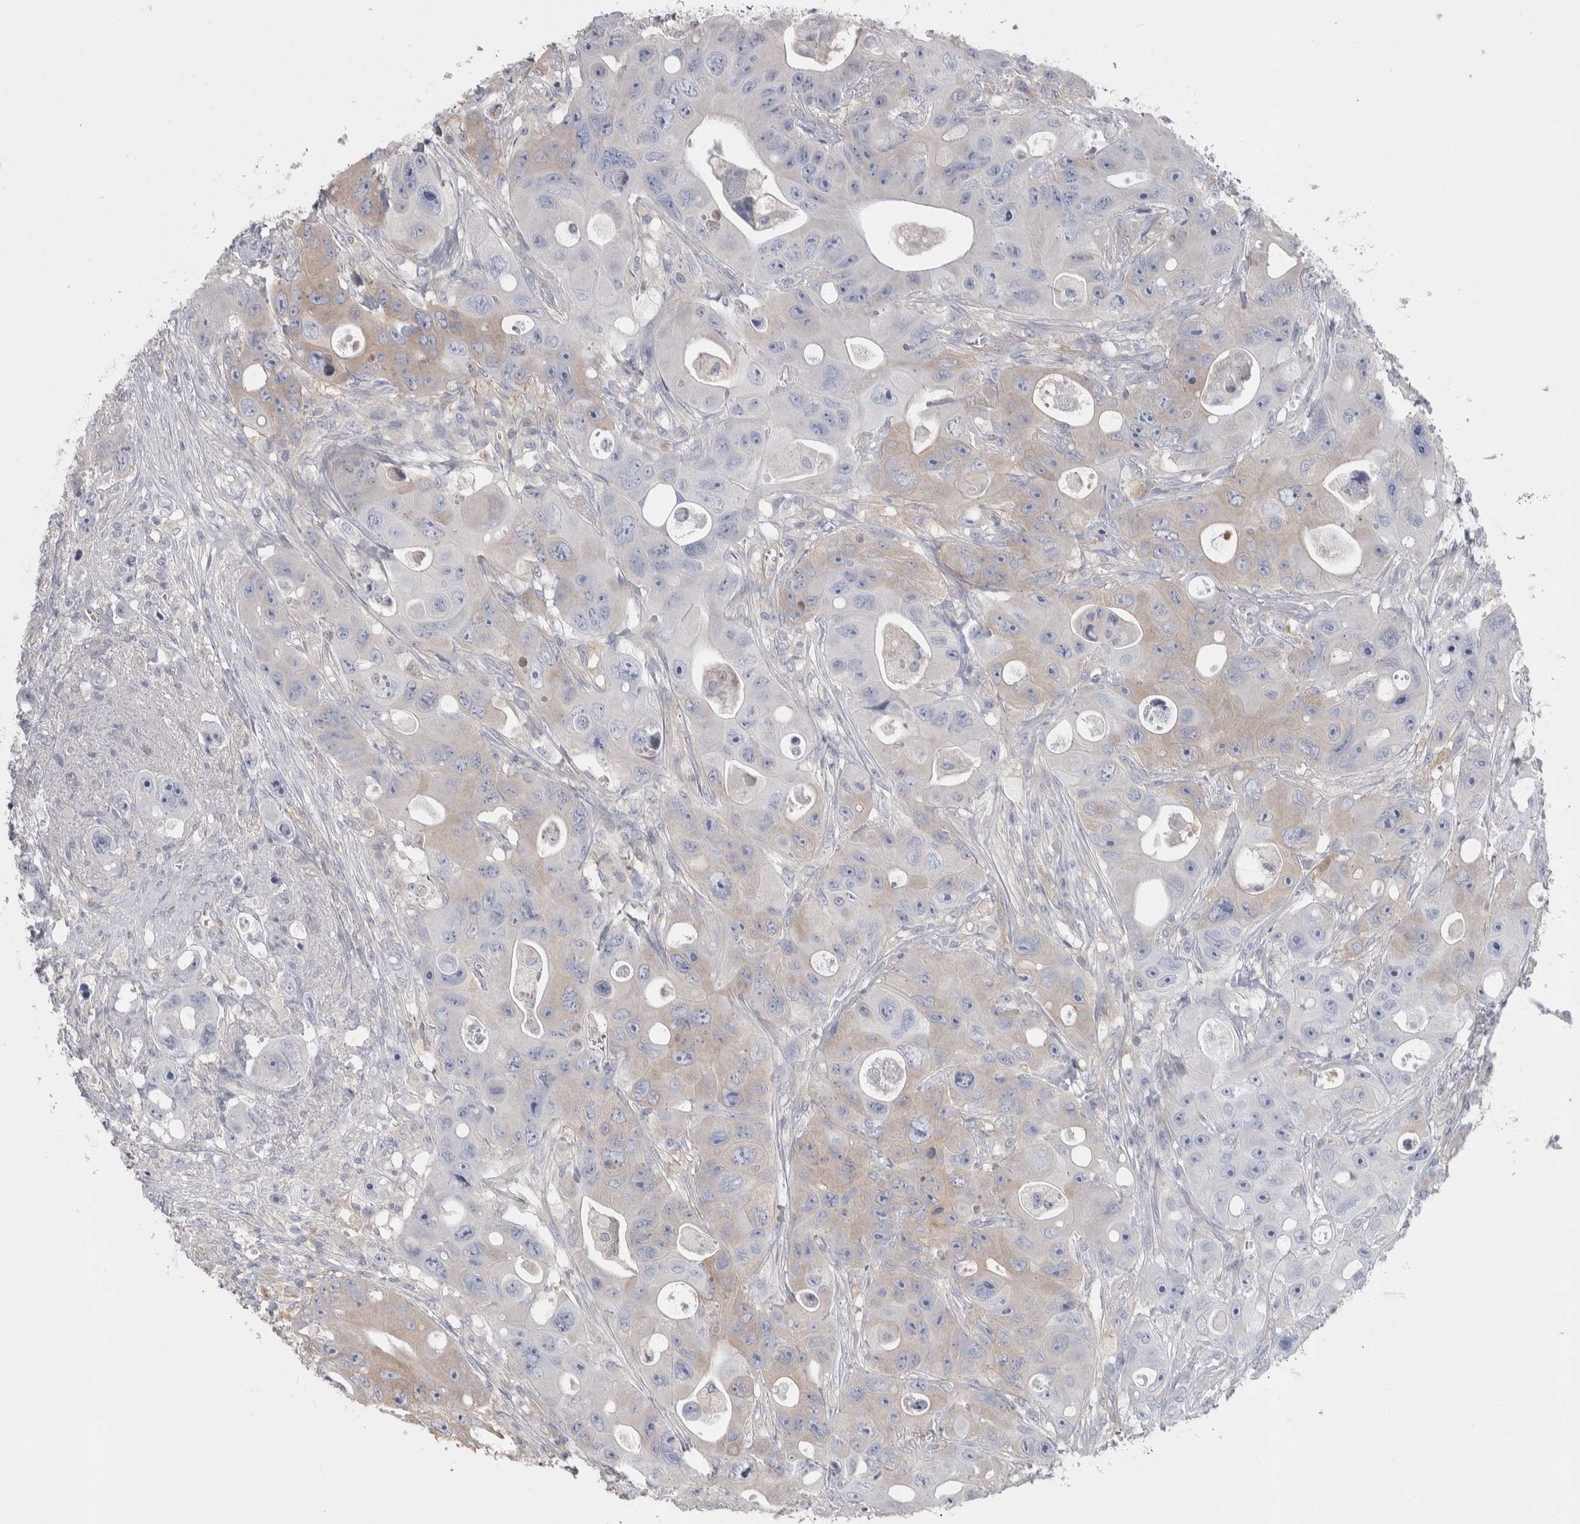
{"staining": {"intensity": "negative", "quantity": "none", "location": "none"}, "tissue": "colorectal cancer", "cell_type": "Tumor cells", "image_type": "cancer", "snomed": [{"axis": "morphology", "description": "Adenocarcinoma, NOS"}, {"axis": "topography", "description": "Colon"}], "caption": "The micrograph reveals no significant staining in tumor cells of colorectal adenocarcinoma. Nuclei are stained in blue.", "gene": "GPHN", "patient": {"sex": "female", "age": 46}}